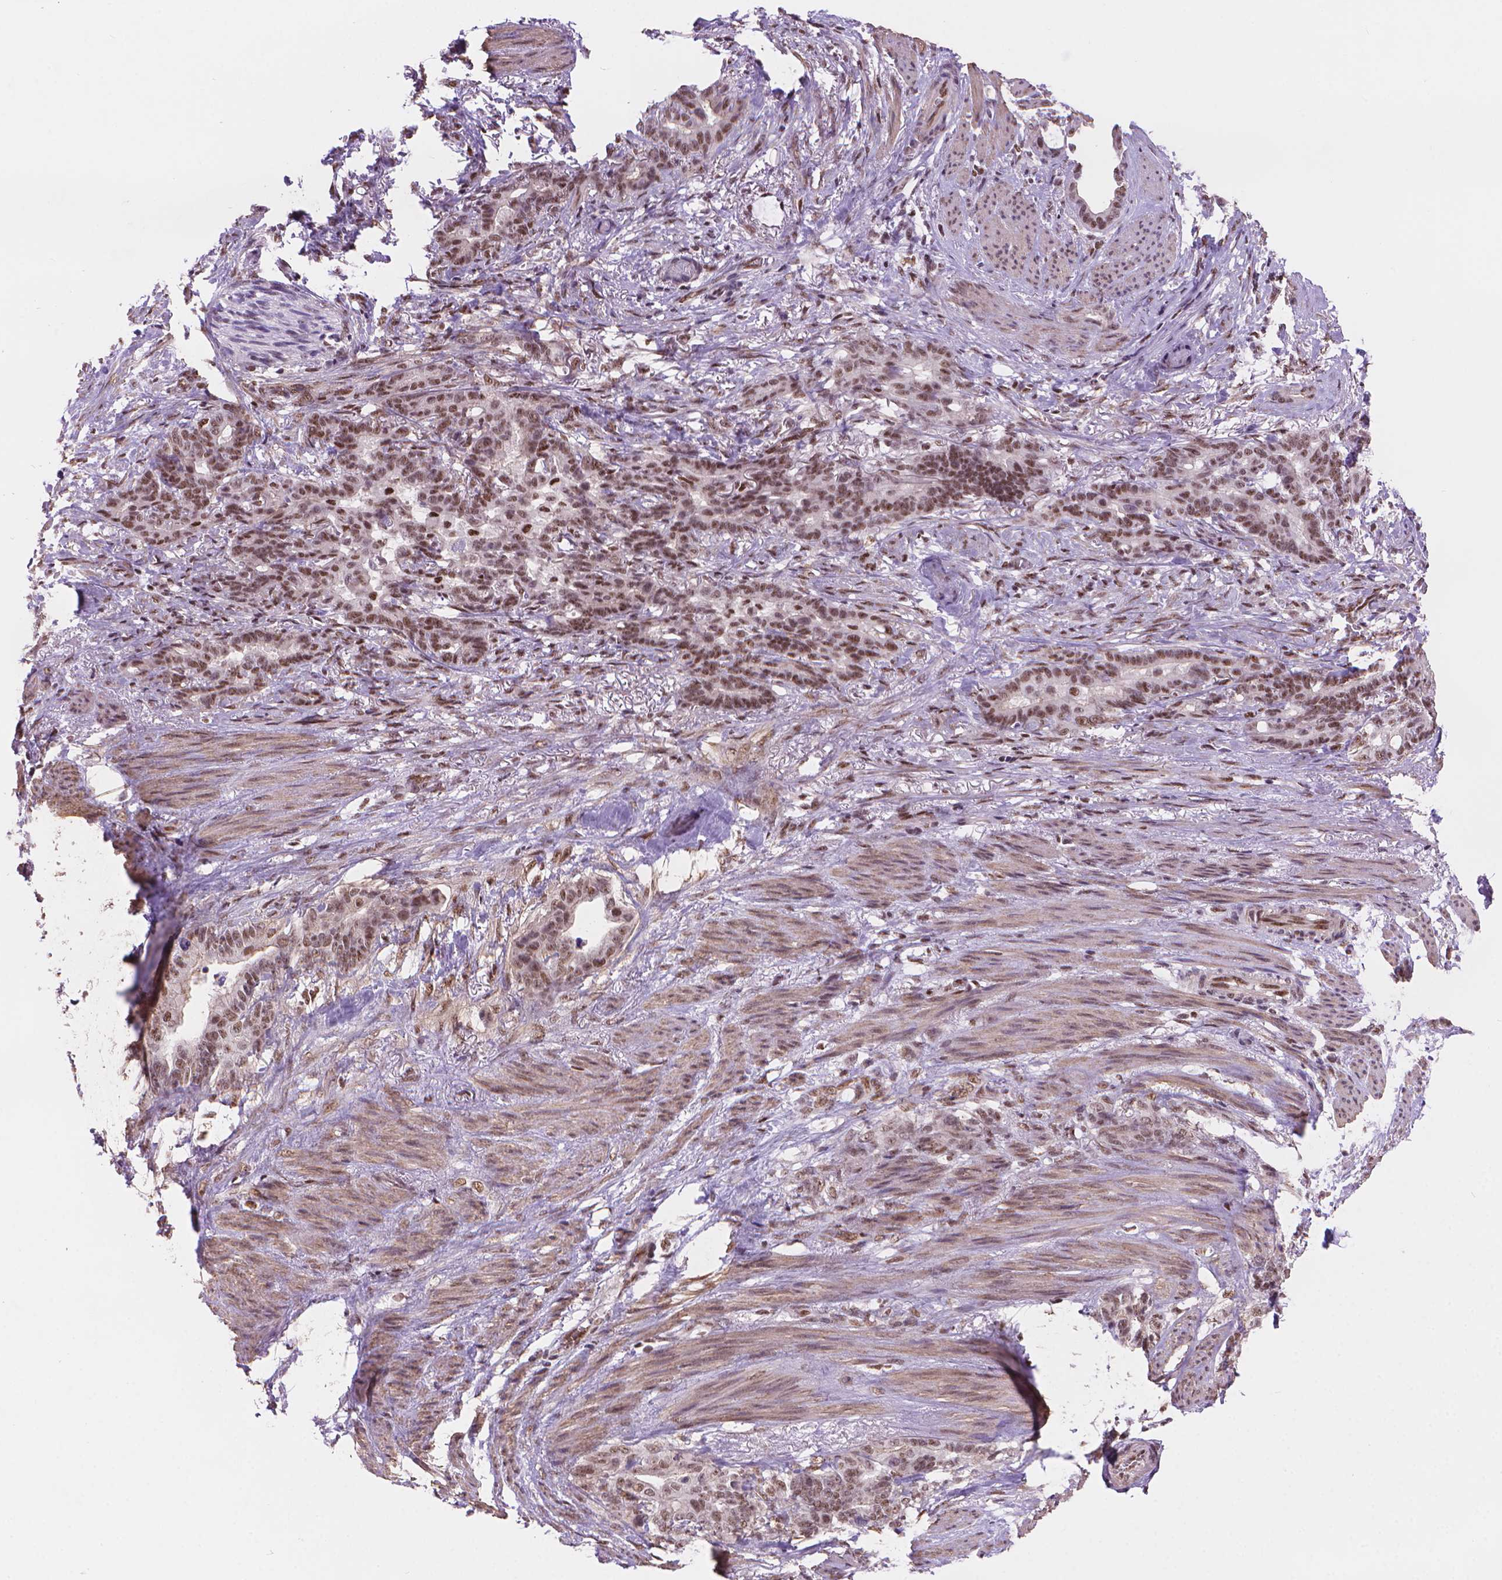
{"staining": {"intensity": "moderate", "quantity": ">75%", "location": "nuclear"}, "tissue": "stomach cancer", "cell_type": "Tumor cells", "image_type": "cancer", "snomed": [{"axis": "morphology", "description": "Normal tissue, NOS"}, {"axis": "morphology", "description": "Adenocarcinoma, NOS"}, {"axis": "topography", "description": "Esophagus"}, {"axis": "topography", "description": "Stomach, upper"}], "caption": "A medium amount of moderate nuclear positivity is identified in about >75% of tumor cells in adenocarcinoma (stomach) tissue. Nuclei are stained in blue.", "gene": "UBN1", "patient": {"sex": "male", "age": 62}}